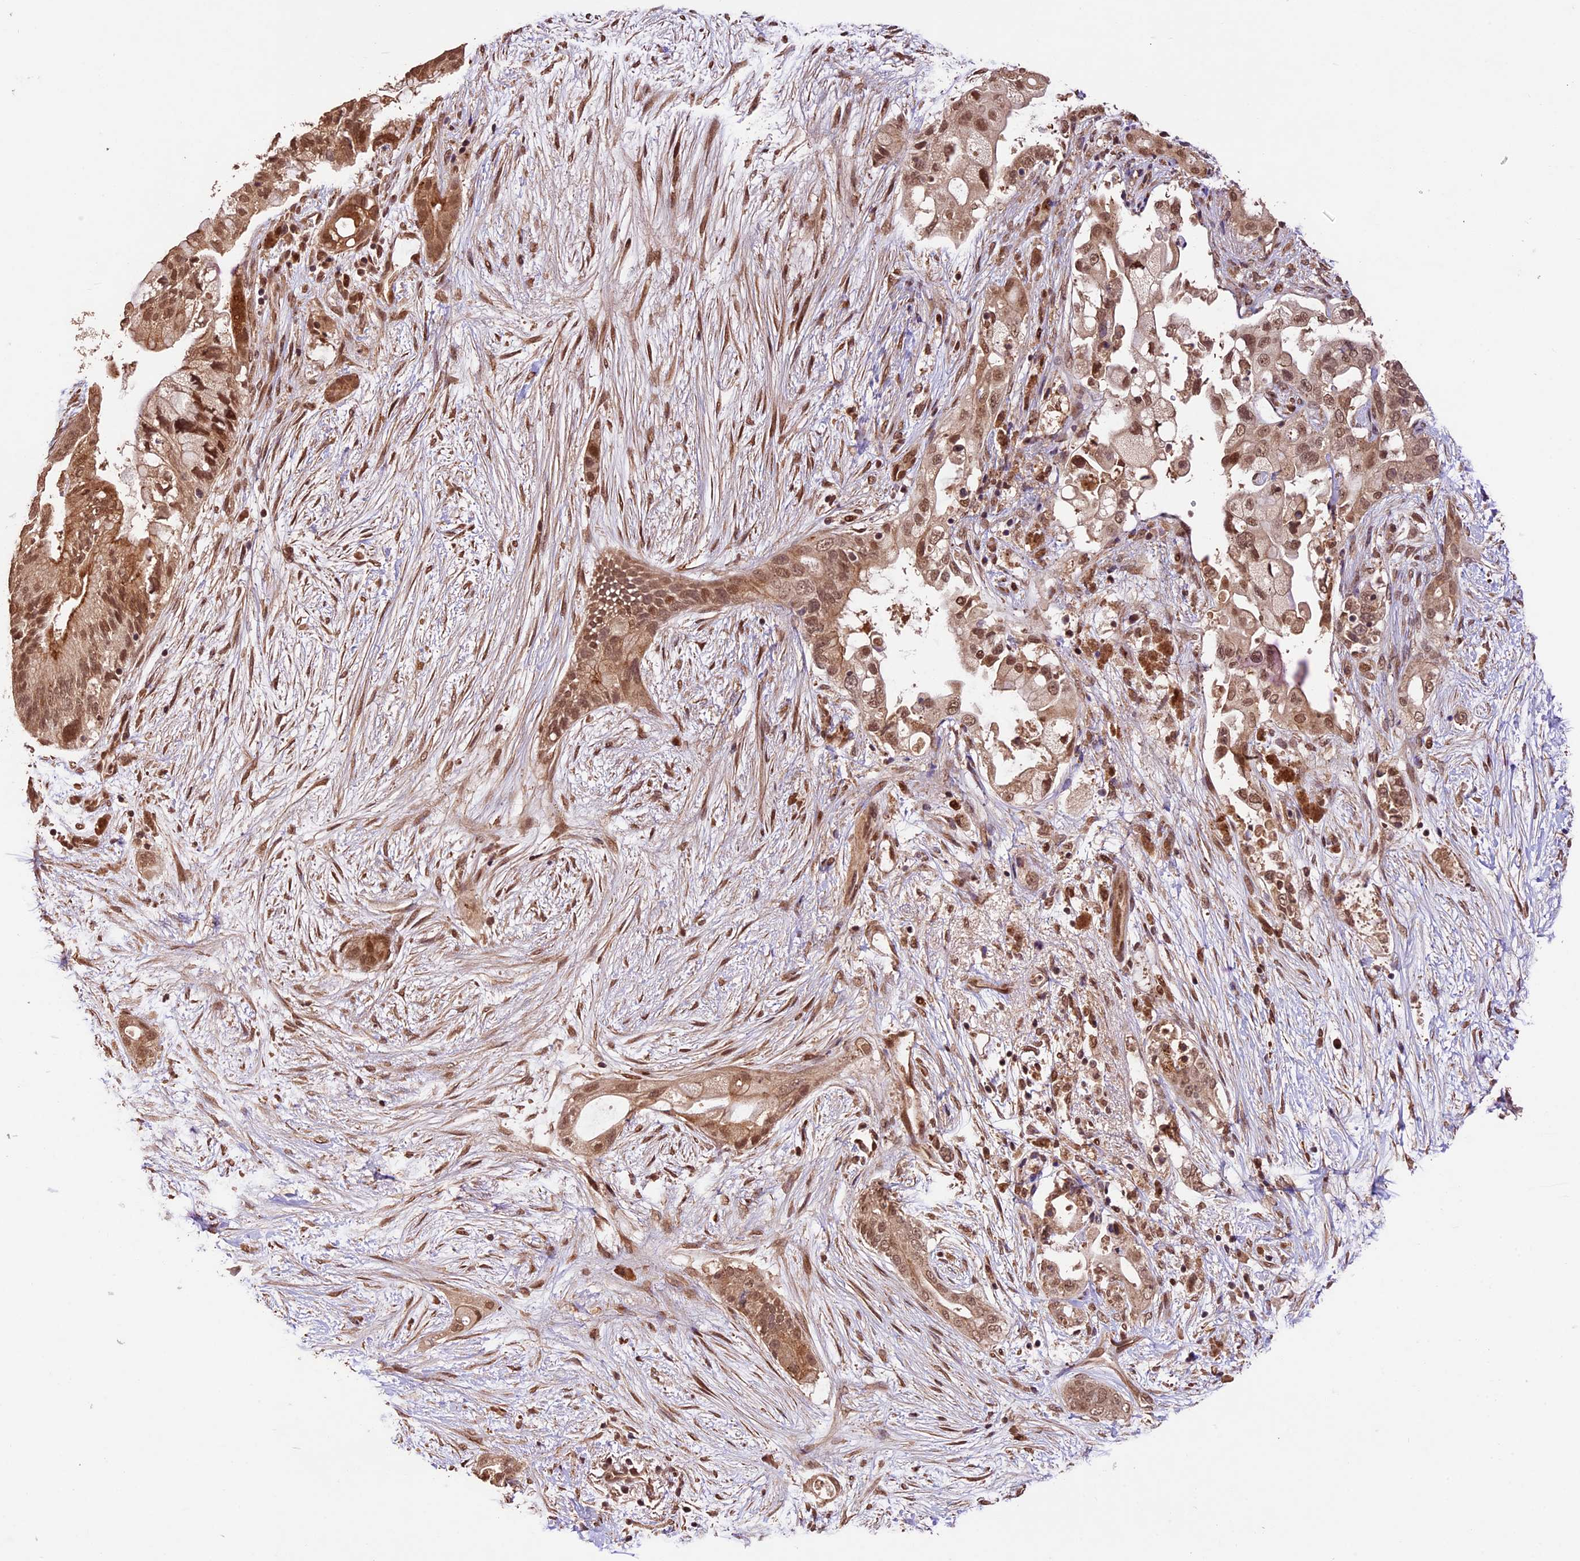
{"staining": {"intensity": "moderate", "quantity": ">75%", "location": "cytoplasmic/membranous,nuclear"}, "tissue": "pancreatic cancer", "cell_type": "Tumor cells", "image_type": "cancer", "snomed": [{"axis": "morphology", "description": "Adenocarcinoma, NOS"}, {"axis": "topography", "description": "Pancreas"}], "caption": "Protein expression analysis of adenocarcinoma (pancreatic) shows moderate cytoplasmic/membranous and nuclear staining in approximately >75% of tumor cells.", "gene": "CDKN2AIP", "patient": {"sex": "male", "age": 53}}